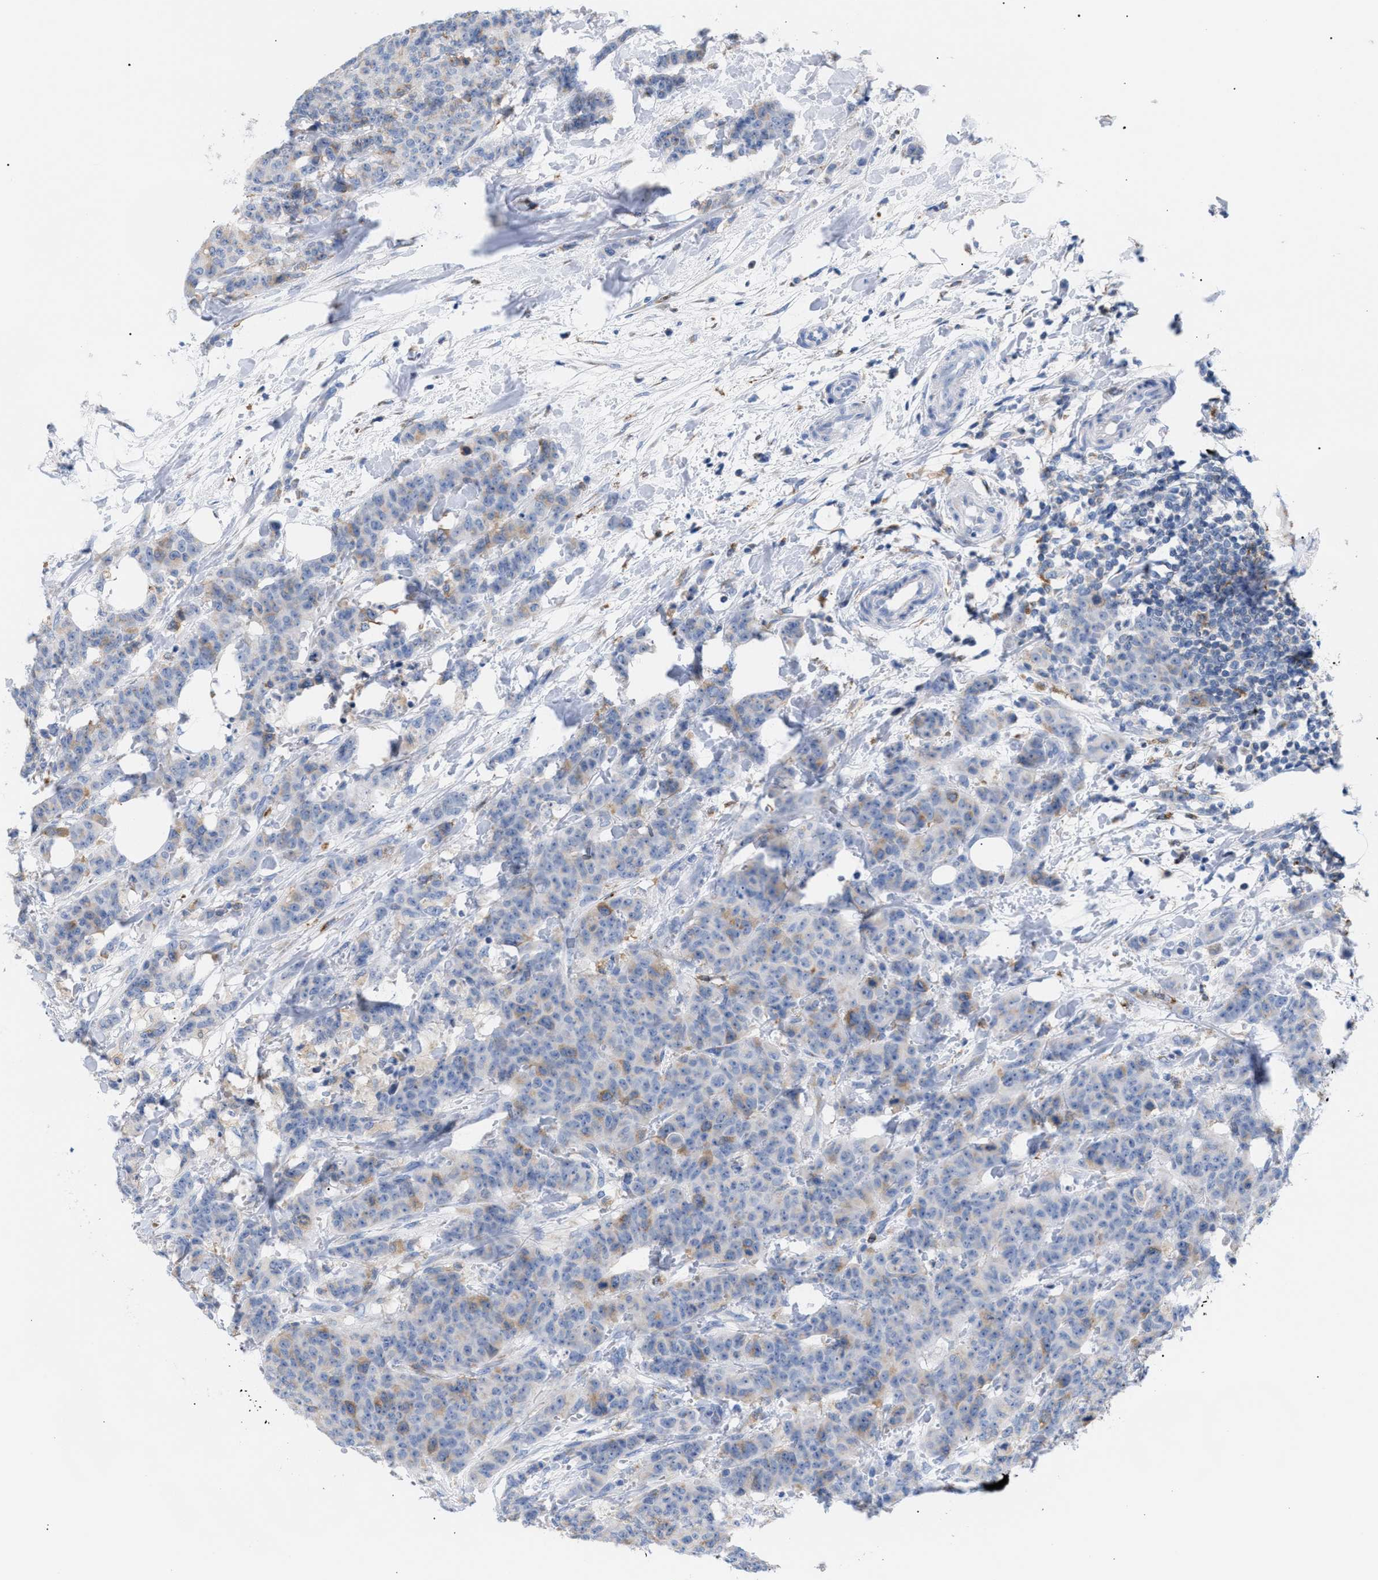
{"staining": {"intensity": "weak", "quantity": "<25%", "location": "cytoplasmic/membranous"}, "tissue": "breast cancer", "cell_type": "Tumor cells", "image_type": "cancer", "snomed": [{"axis": "morphology", "description": "Normal tissue, NOS"}, {"axis": "morphology", "description": "Duct carcinoma"}, {"axis": "topography", "description": "Breast"}], "caption": "Breast cancer (intraductal carcinoma) was stained to show a protein in brown. There is no significant positivity in tumor cells.", "gene": "TACC3", "patient": {"sex": "female", "age": 40}}